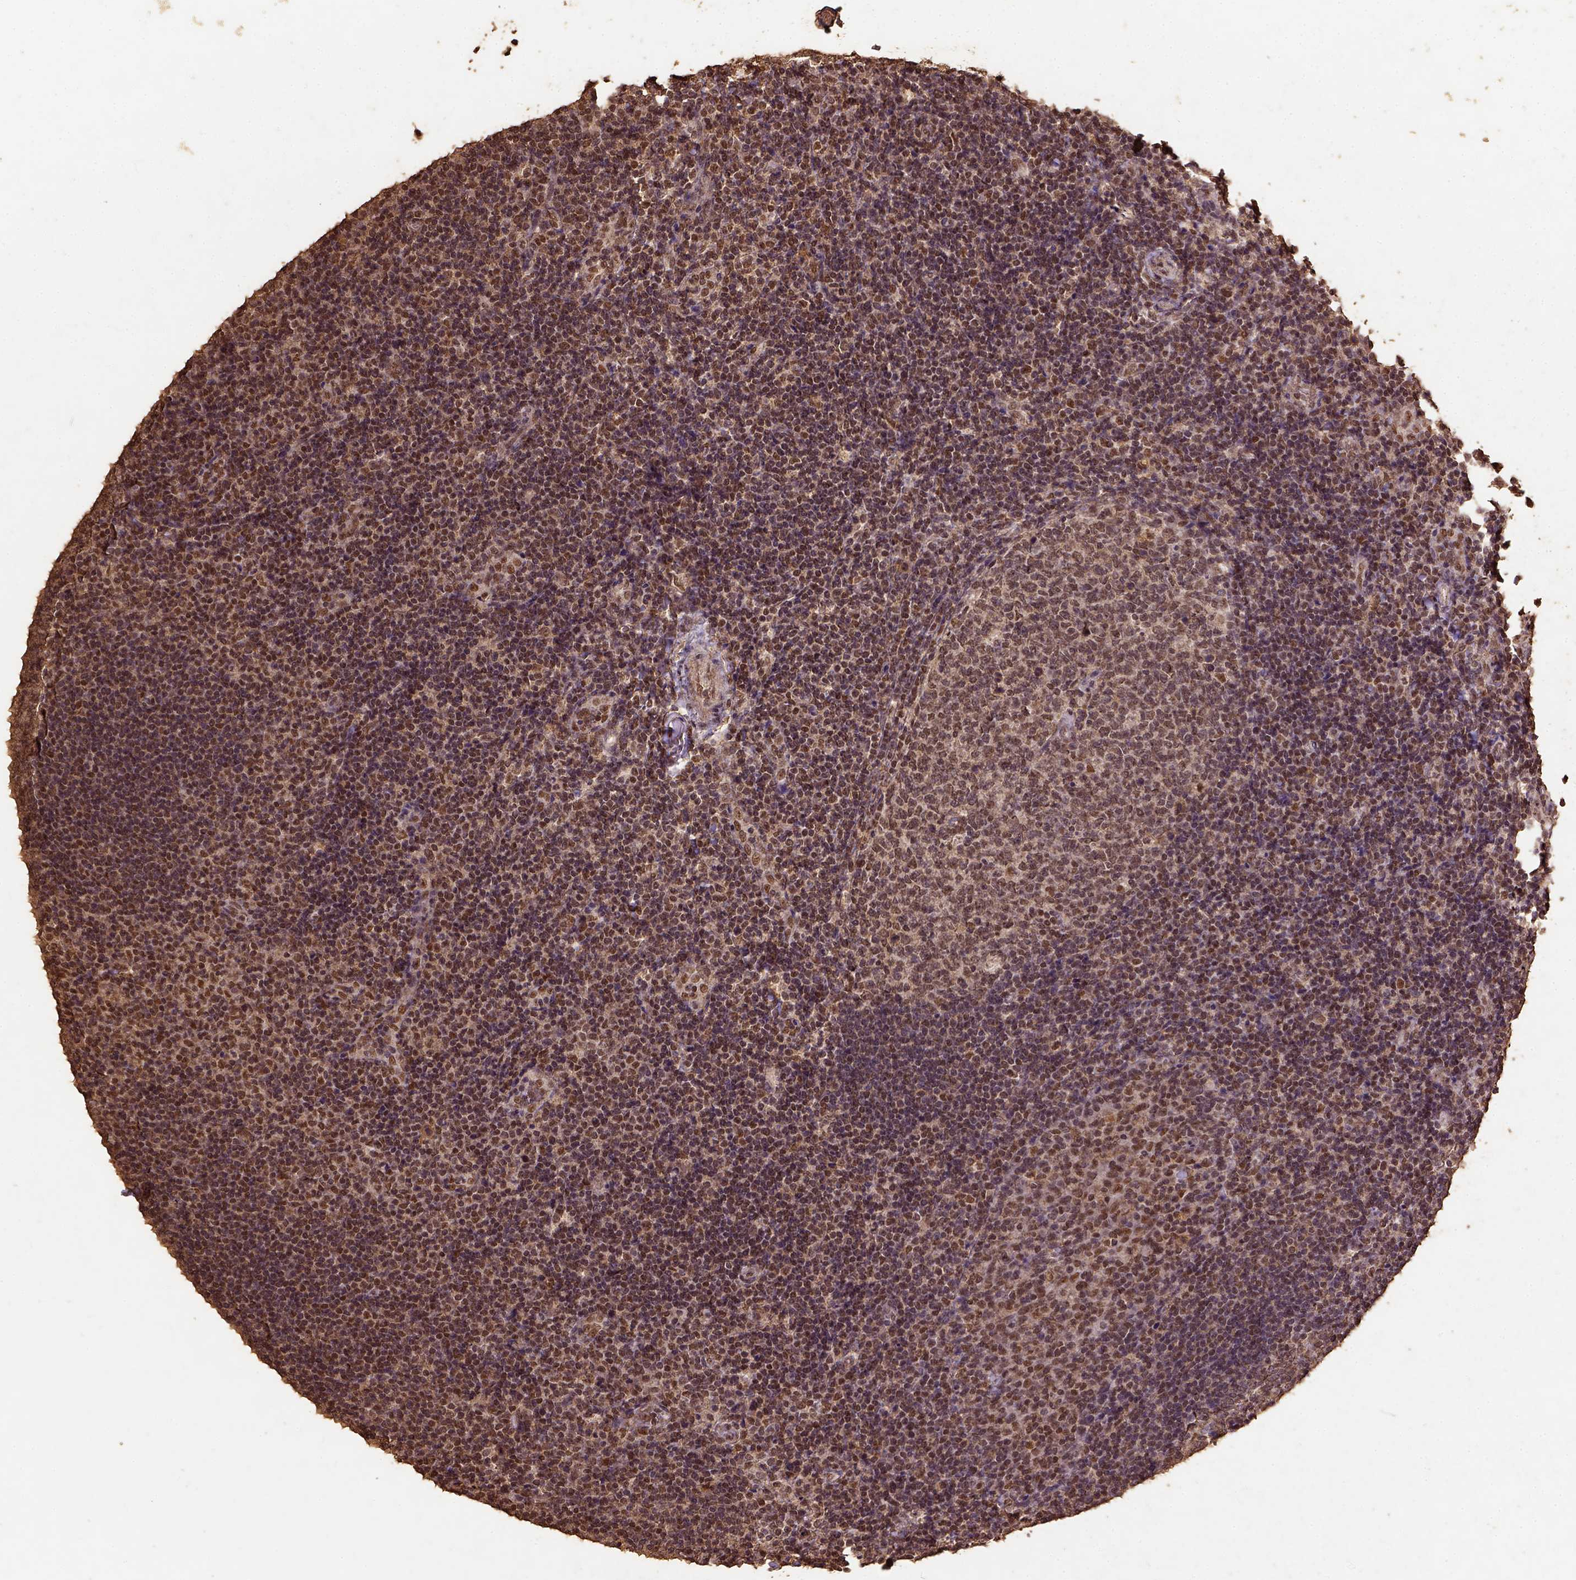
{"staining": {"intensity": "moderate", "quantity": ">75%", "location": "nuclear"}, "tissue": "tonsil", "cell_type": "Germinal center cells", "image_type": "normal", "snomed": [{"axis": "morphology", "description": "Normal tissue, NOS"}, {"axis": "topography", "description": "Tonsil"}], "caption": "Brown immunohistochemical staining in benign tonsil shows moderate nuclear staining in about >75% of germinal center cells.", "gene": "NACC1", "patient": {"sex": "female", "age": 10}}